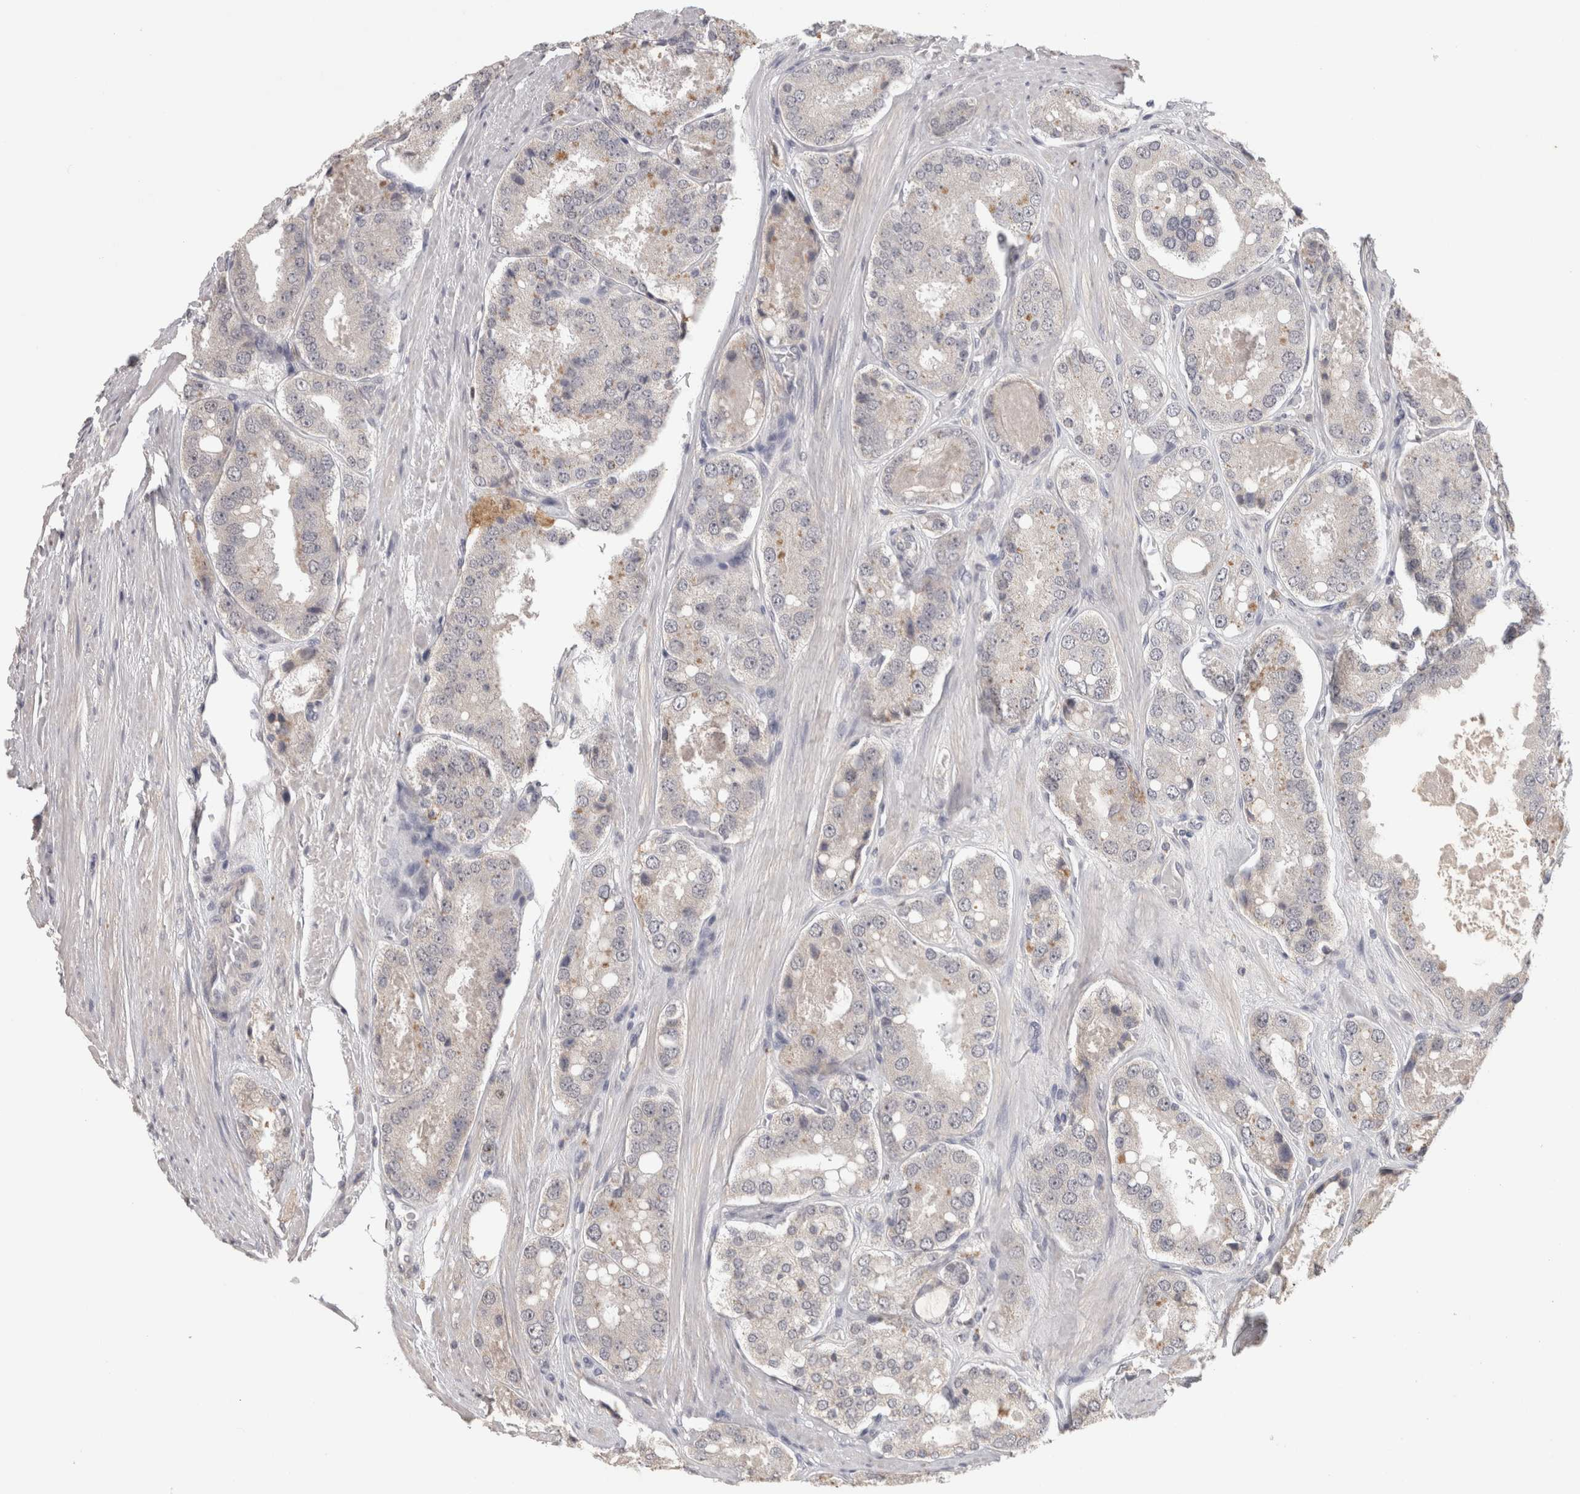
{"staining": {"intensity": "negative", "quantity": "none", "location": "none"}, "tissue": "prostate cancer", "cell_type": "Tumor cells", "image_type": "cancer", "snomed": [{"axis": "morphology", "description": "Adenocarcinoma, High grade"}, {"axis": "topography", "description": "Prostate"}], "caption": "Tumor cells show no significant protein positivity in prostate cancer.", "gene": "HAVCR2", "patient": {"sex": "male", "age": 65}}